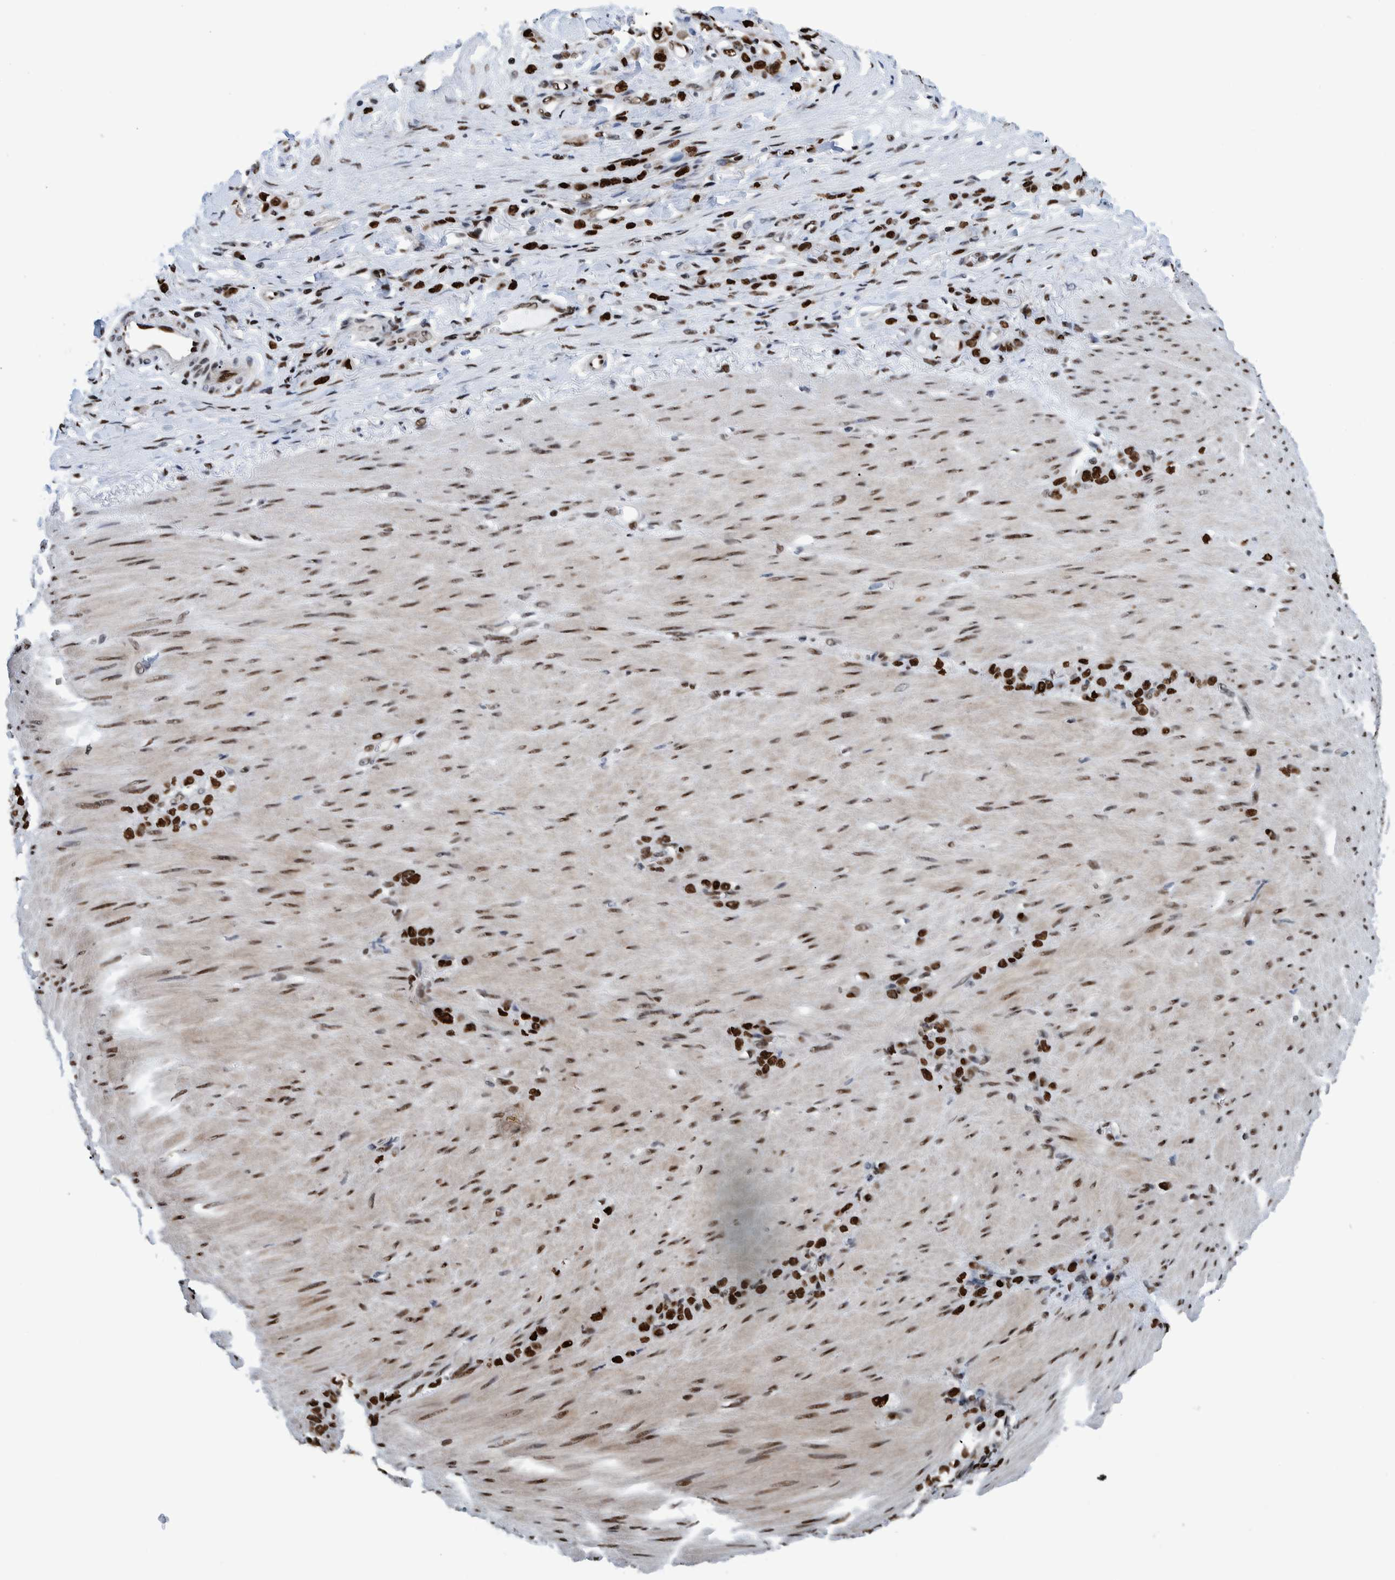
{"staining": {"intensity": "strong", "quantity": ">75%", "location": "nuclear"}, "tissue": "stomach cancer", "cell_type": "Tumor cells", "image_type": "cancer", "snomed": [{"axis": "morphology", "description": "Normal tissue, NOS"}, {"axis": "morphology", "description": "Adenocarcinoma, NOS"}, {"axis": "topography", "description": "Stomach"}], "caption": "This histopathology image demonstrates stomach cancer stained with immunohistochemistry (IHC) to label a protein in brown. The nuclear of tumor cells show strong positivity for the protein. Nuclei are counter-stained blue.", "gene": "HEATR9", "patient": {"sex": "male", "age": 82}}